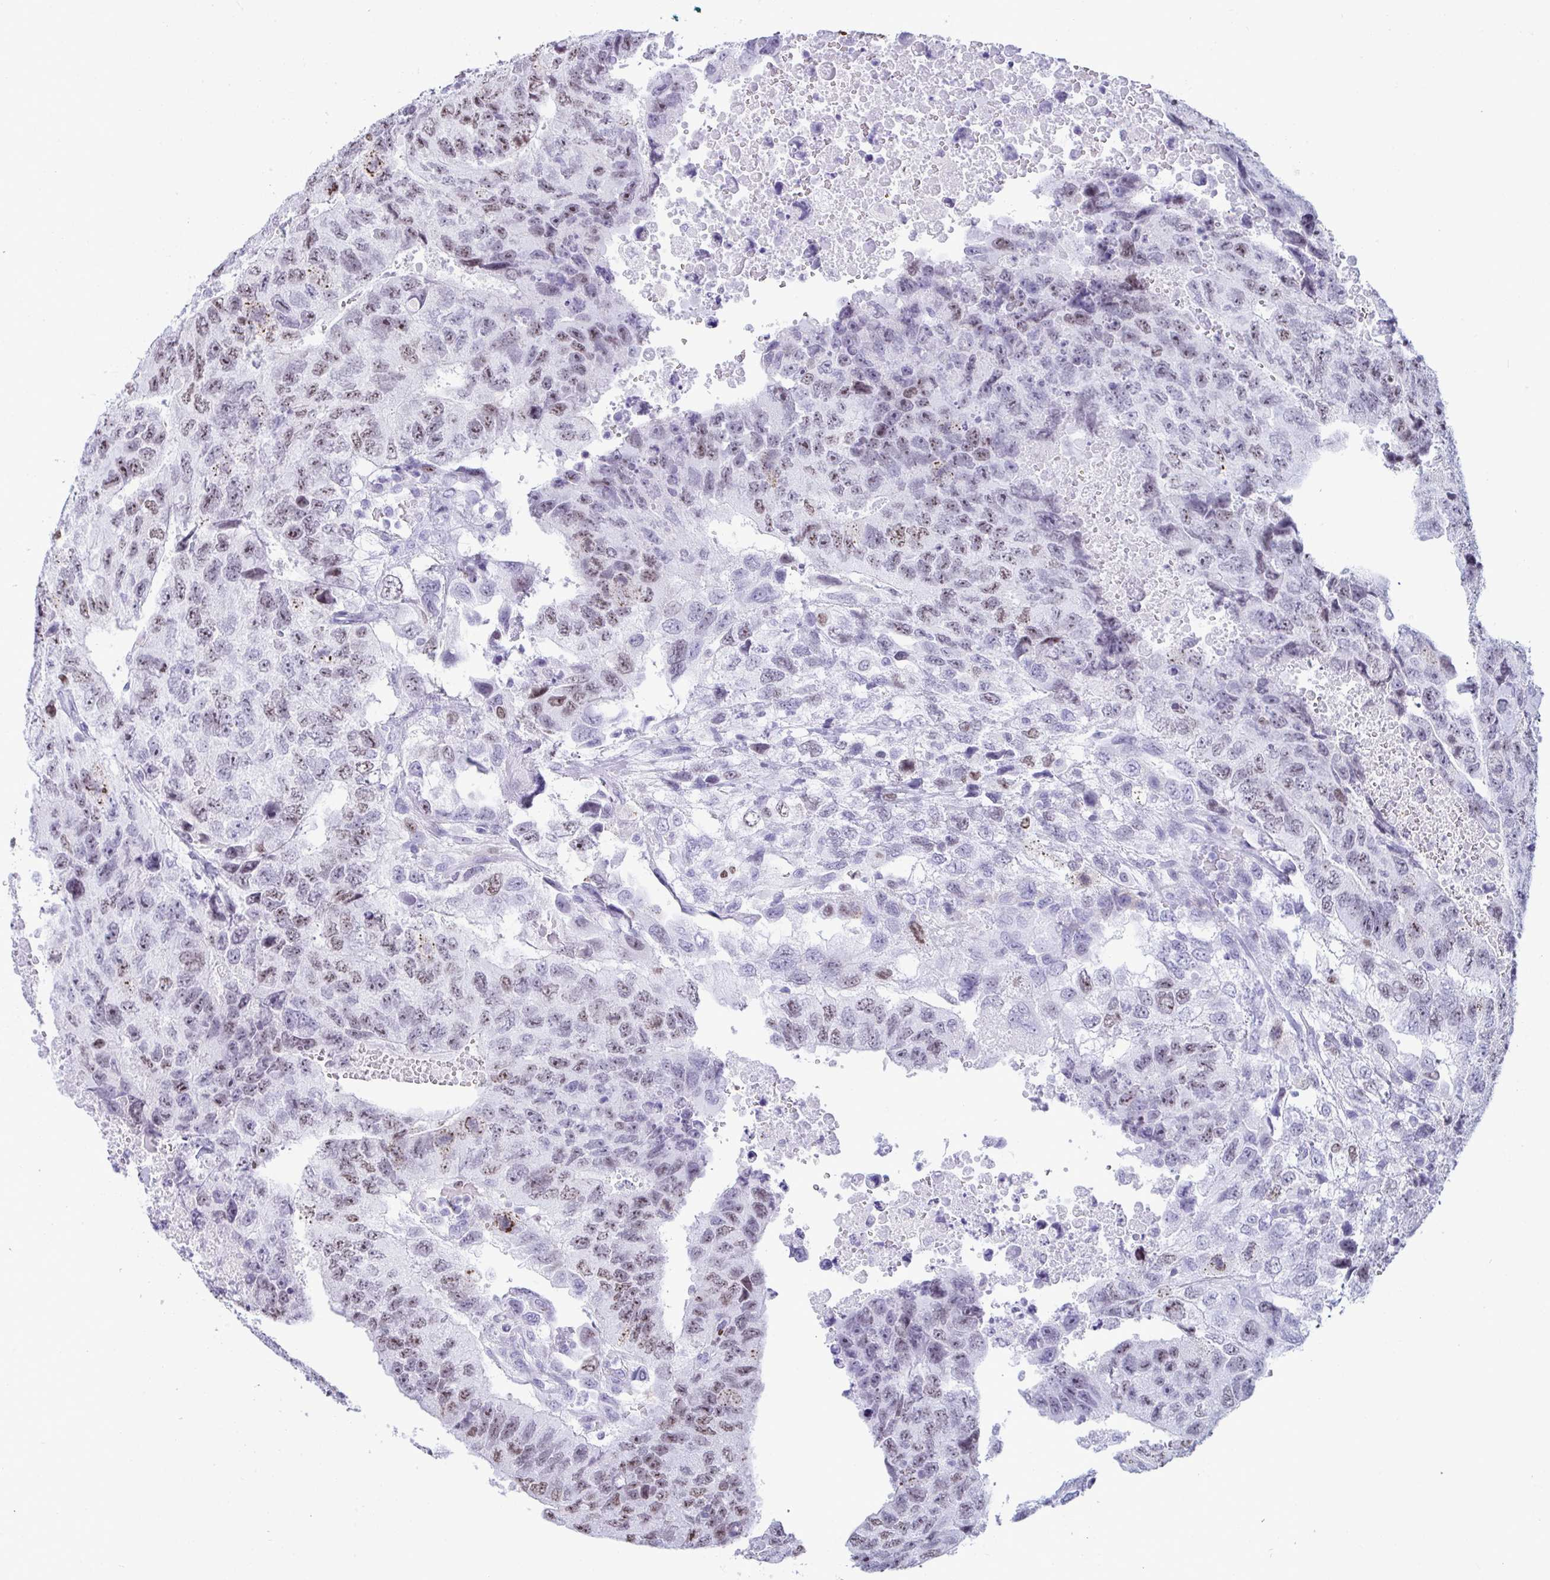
{"staining": {"intensity": "moderate", "quantity": ">75%", "location": "nuclear"}, "tissue": "testis cancer", "cell_type": "Tumor cells", "image_type": "cancer", "snomed": [{"axis": "morphology", "description": "Carcinoma, Embryonal, NOS"}, {"axis": "topography", "description": "Testis"}], "caption": "Immunohistochemical staining of human testis cancer reveals medium levels of moderate nuclear protein positivity in approximately >75% of tumor cells.", "gene": "SUZ12", "patient": {"sex": "male", "age": 24}}